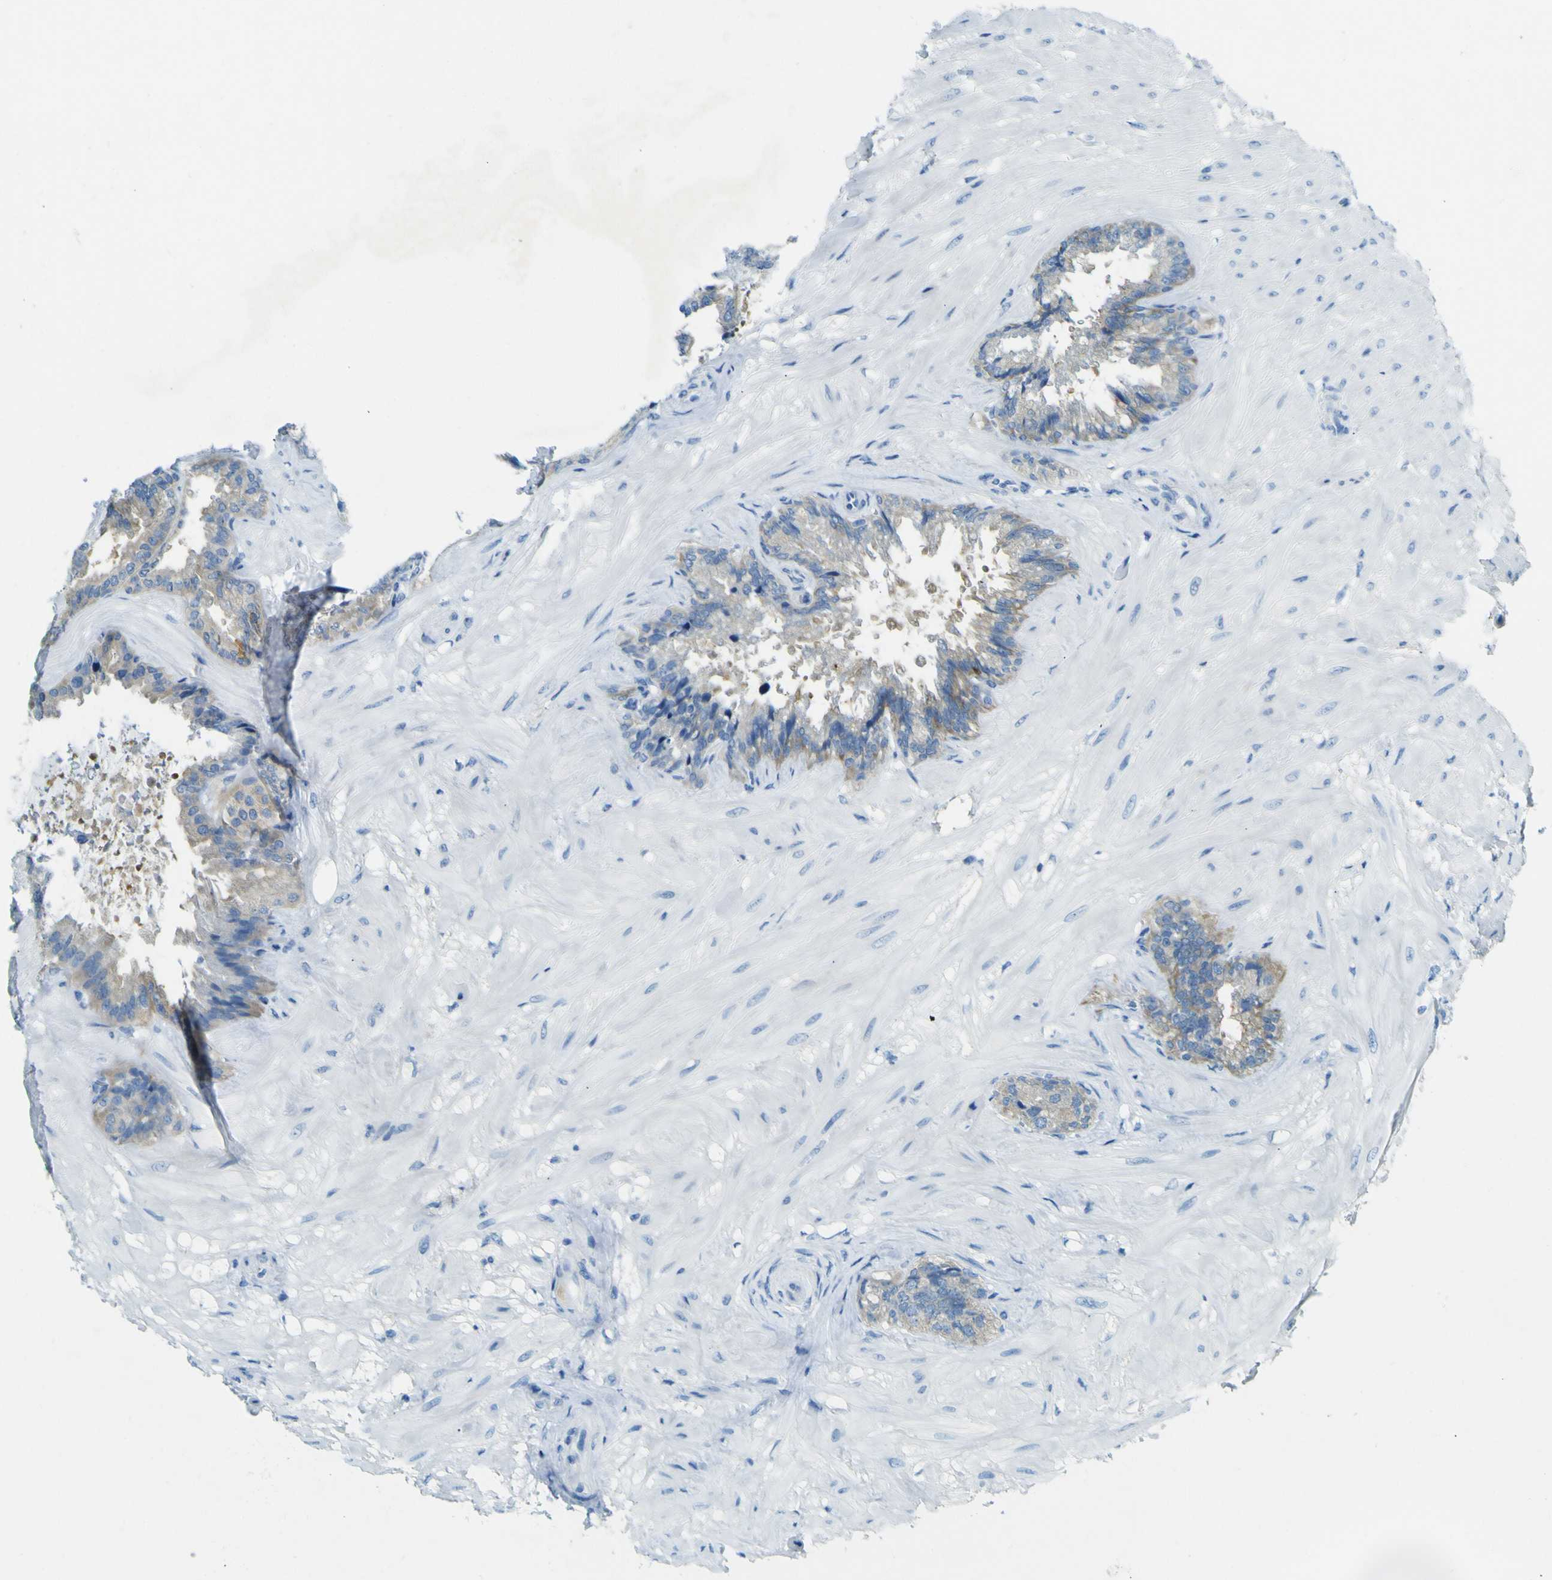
{"staining": {"intensity": "weak", "quantity": "25%-75%", "location": "cytoplasmic/membranous"}, "tissue": "seminal vesicle", "cell_type": "Glandular cells", "image_type": "normal", "snomed": [{"axis": "morphology", "description": "Normal tissue, NOS"}, {"axis": "topography", "description": "Seminal veicle"}], "caption": "DAB immunohistochemical staining of normal human seminal vesicle reveals weak cytoplasmic/membranous protein expression in approximately 25%-75% of glandular cells.", "gene": "SORCS1", "patient": {"sex": "male", "age": 46}}